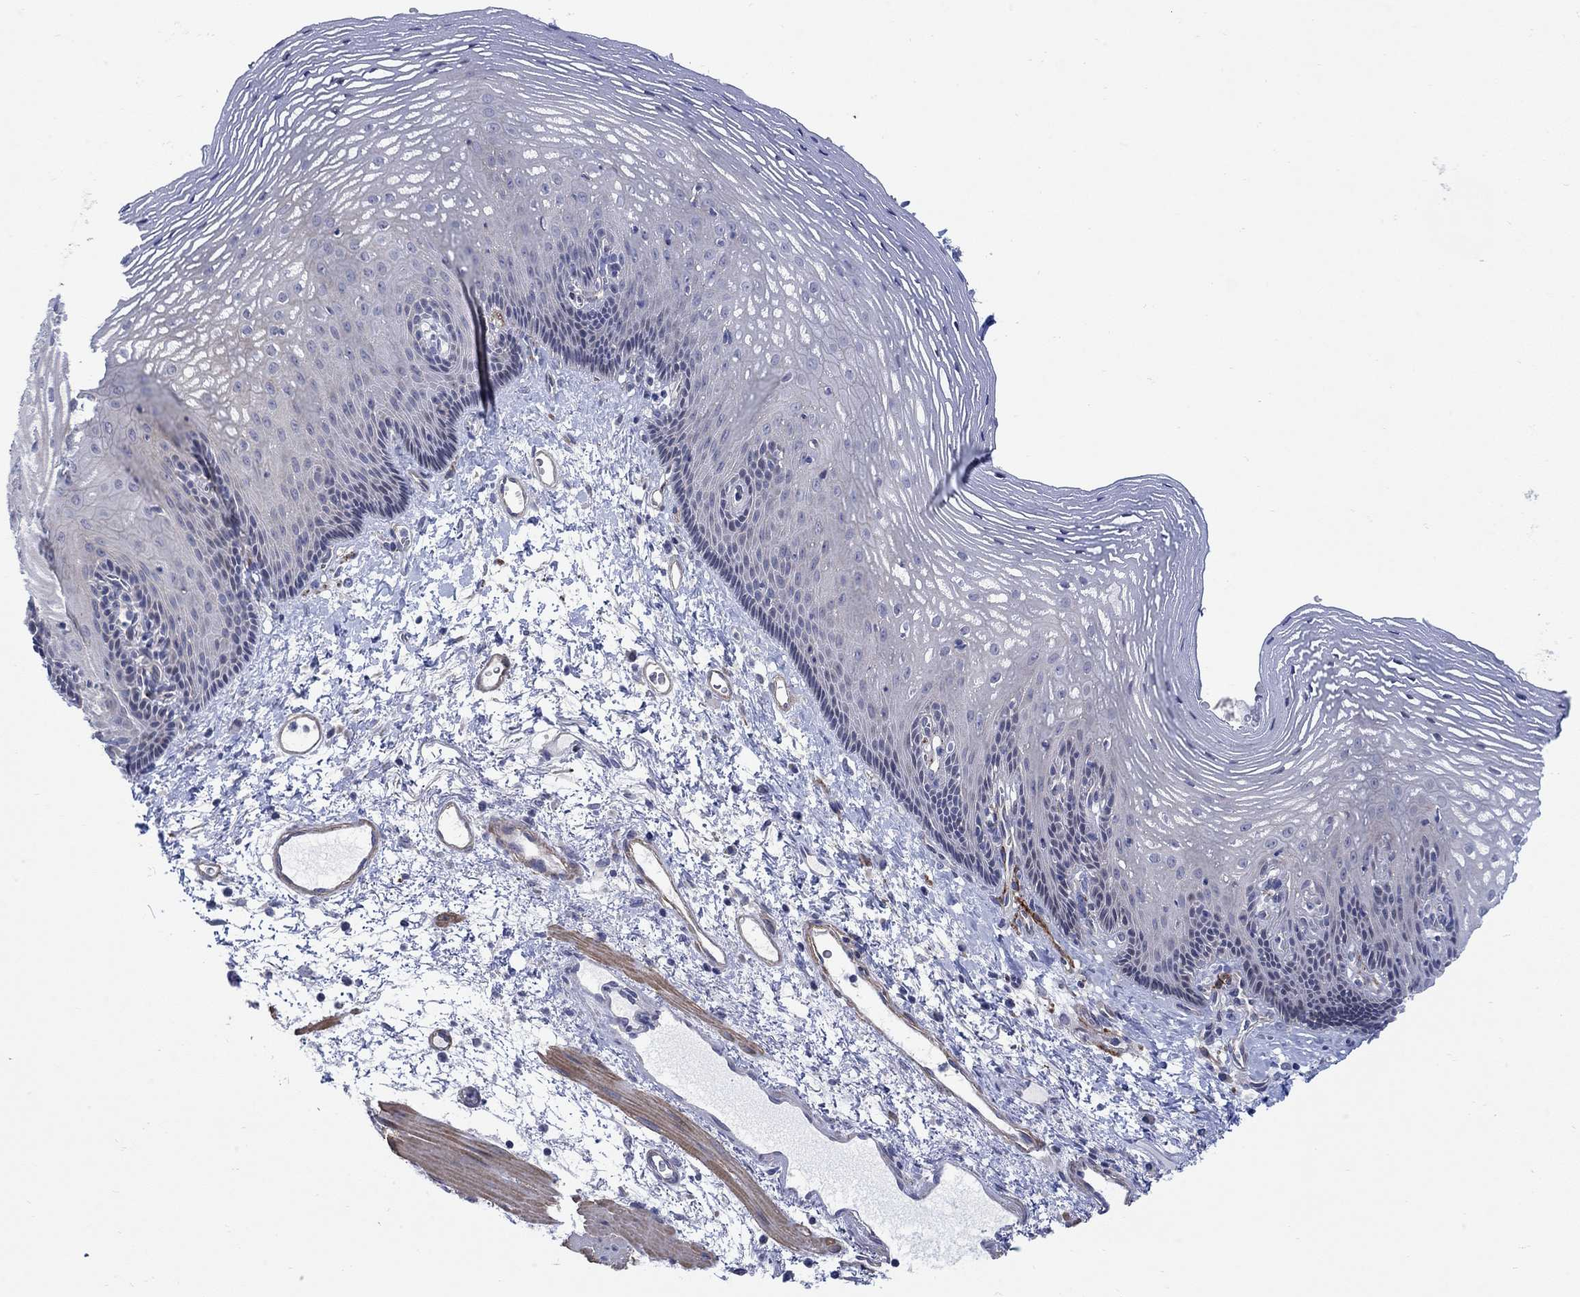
{"staining": {"intensity": "weak", "quantity": "<25%", "location": "cytoplasmic/membranous"}, "tissue": "esophagus", "cell_type": "Squamous epithelial cells", "image_type": "normal", "snomed": [{"axis": "morphology", "description": "Normal tissue, NOS"}, {"axis": "topography", "description": "Esophagus"}], "caption": "This is a histopathology image of immunohistochemistry staining of unremarkable esophagus, which shows no expression in squamous epithelial cells.", "gene": "SCN7A", "patient": {"sex": "male", "age": 76}}